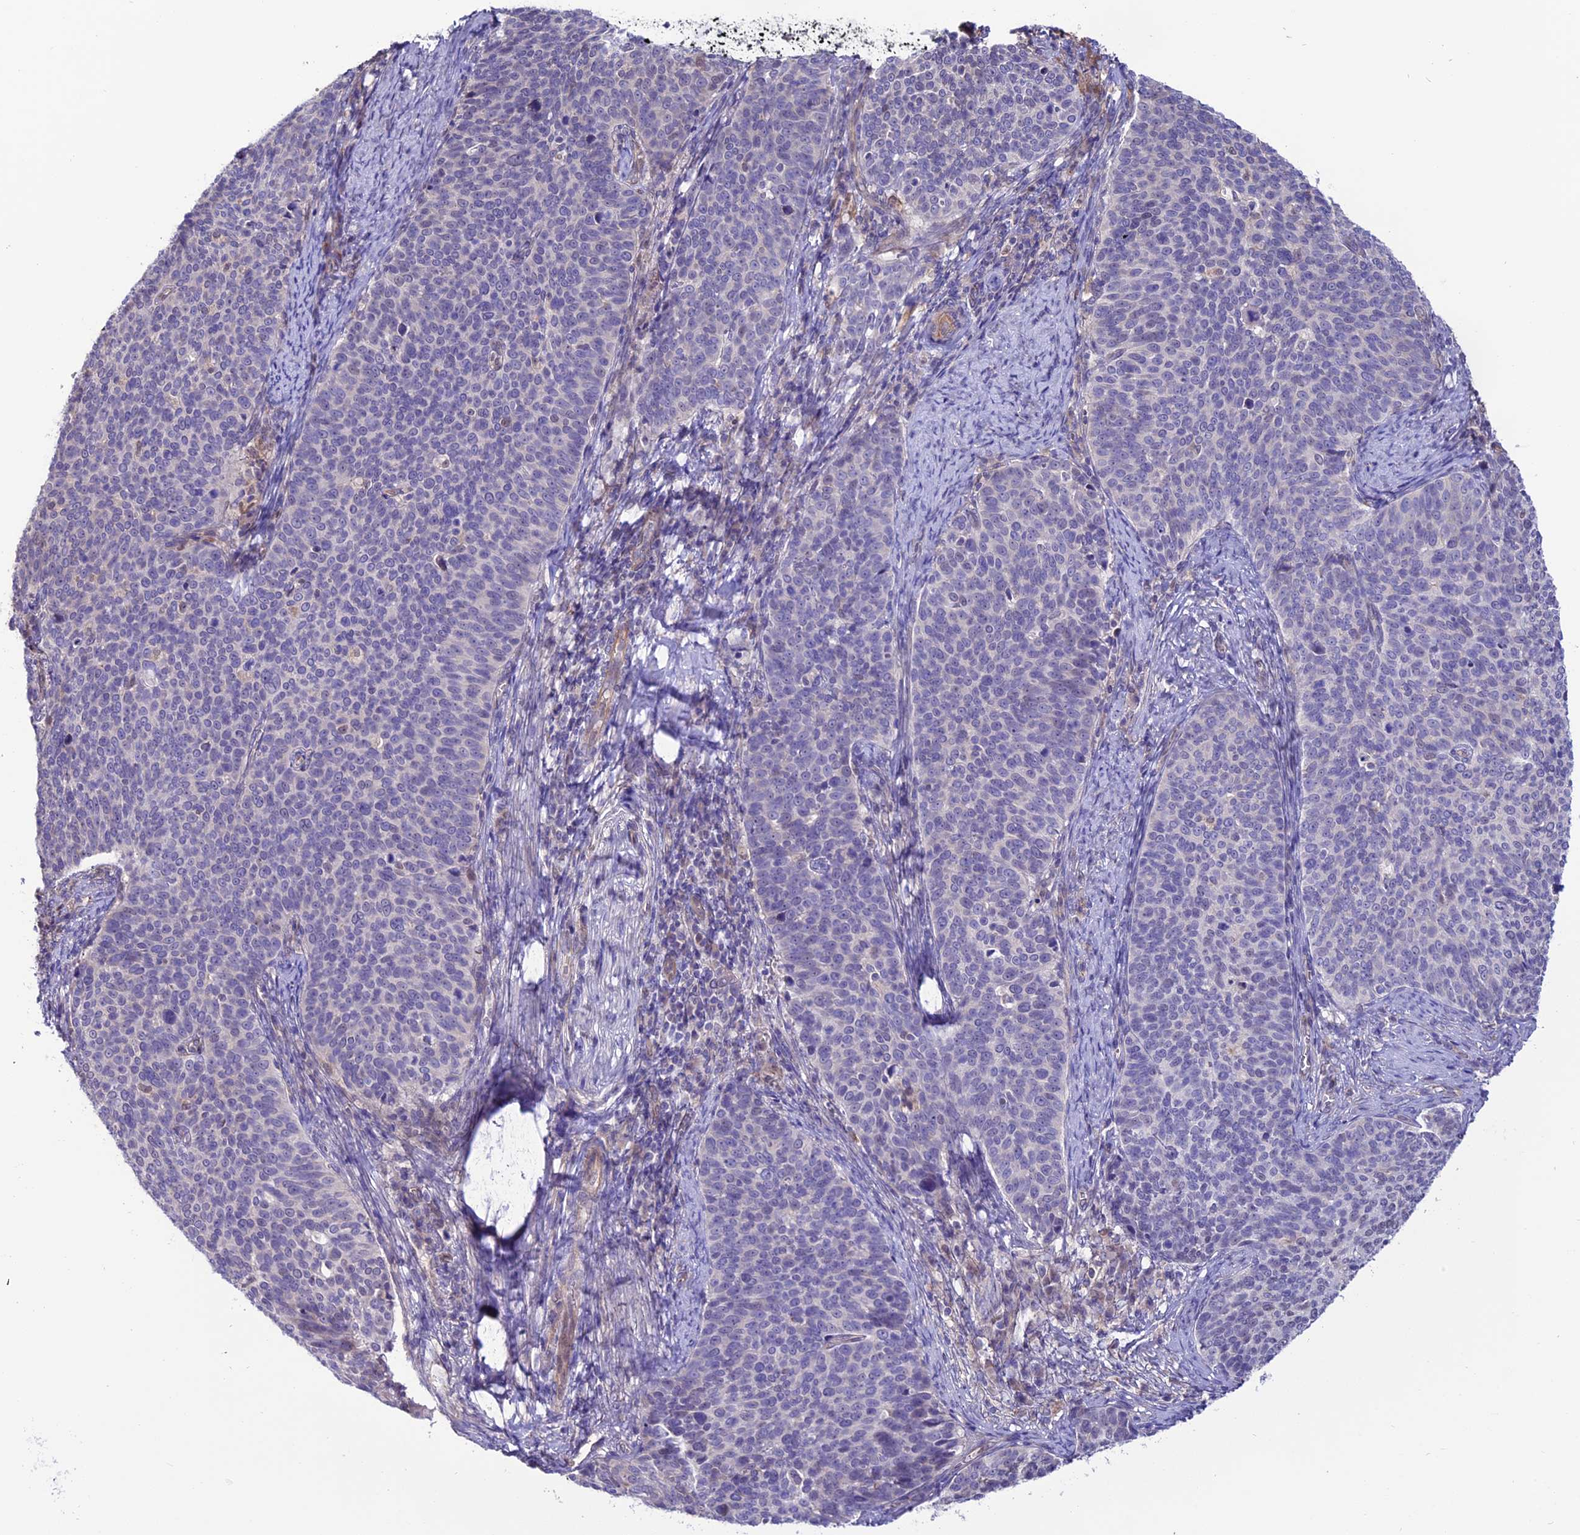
{"staining": {"intensity": "negative", "quantity": "none", "location": "none"}, "tissue": "cervical cancer", "cell_type": "Tumor cells", "image_type": "cancer", "snomed": [{"axis": "morphology", "description": "Normal tissue, NOS"}, {"axis": "morphology", "description": "Squamous cell carcinoma, NOS"}, {"axis": "topography", "description": "Cervix"}], "caption": "Immunohistochemistry histopathology image of neoplastic tissue: cervical cancer stained with DAB exhibits no significant protein staining in tumor cells. The staining was performed using DAB (3,3'-diaminobenzidine) to visualize the protein expression in brown, while the nuclei were stained in blue with hematoxylin (Magnification: 20x).", "gene": "PDILT", "patient": {"sex": "female", "age": 39}}